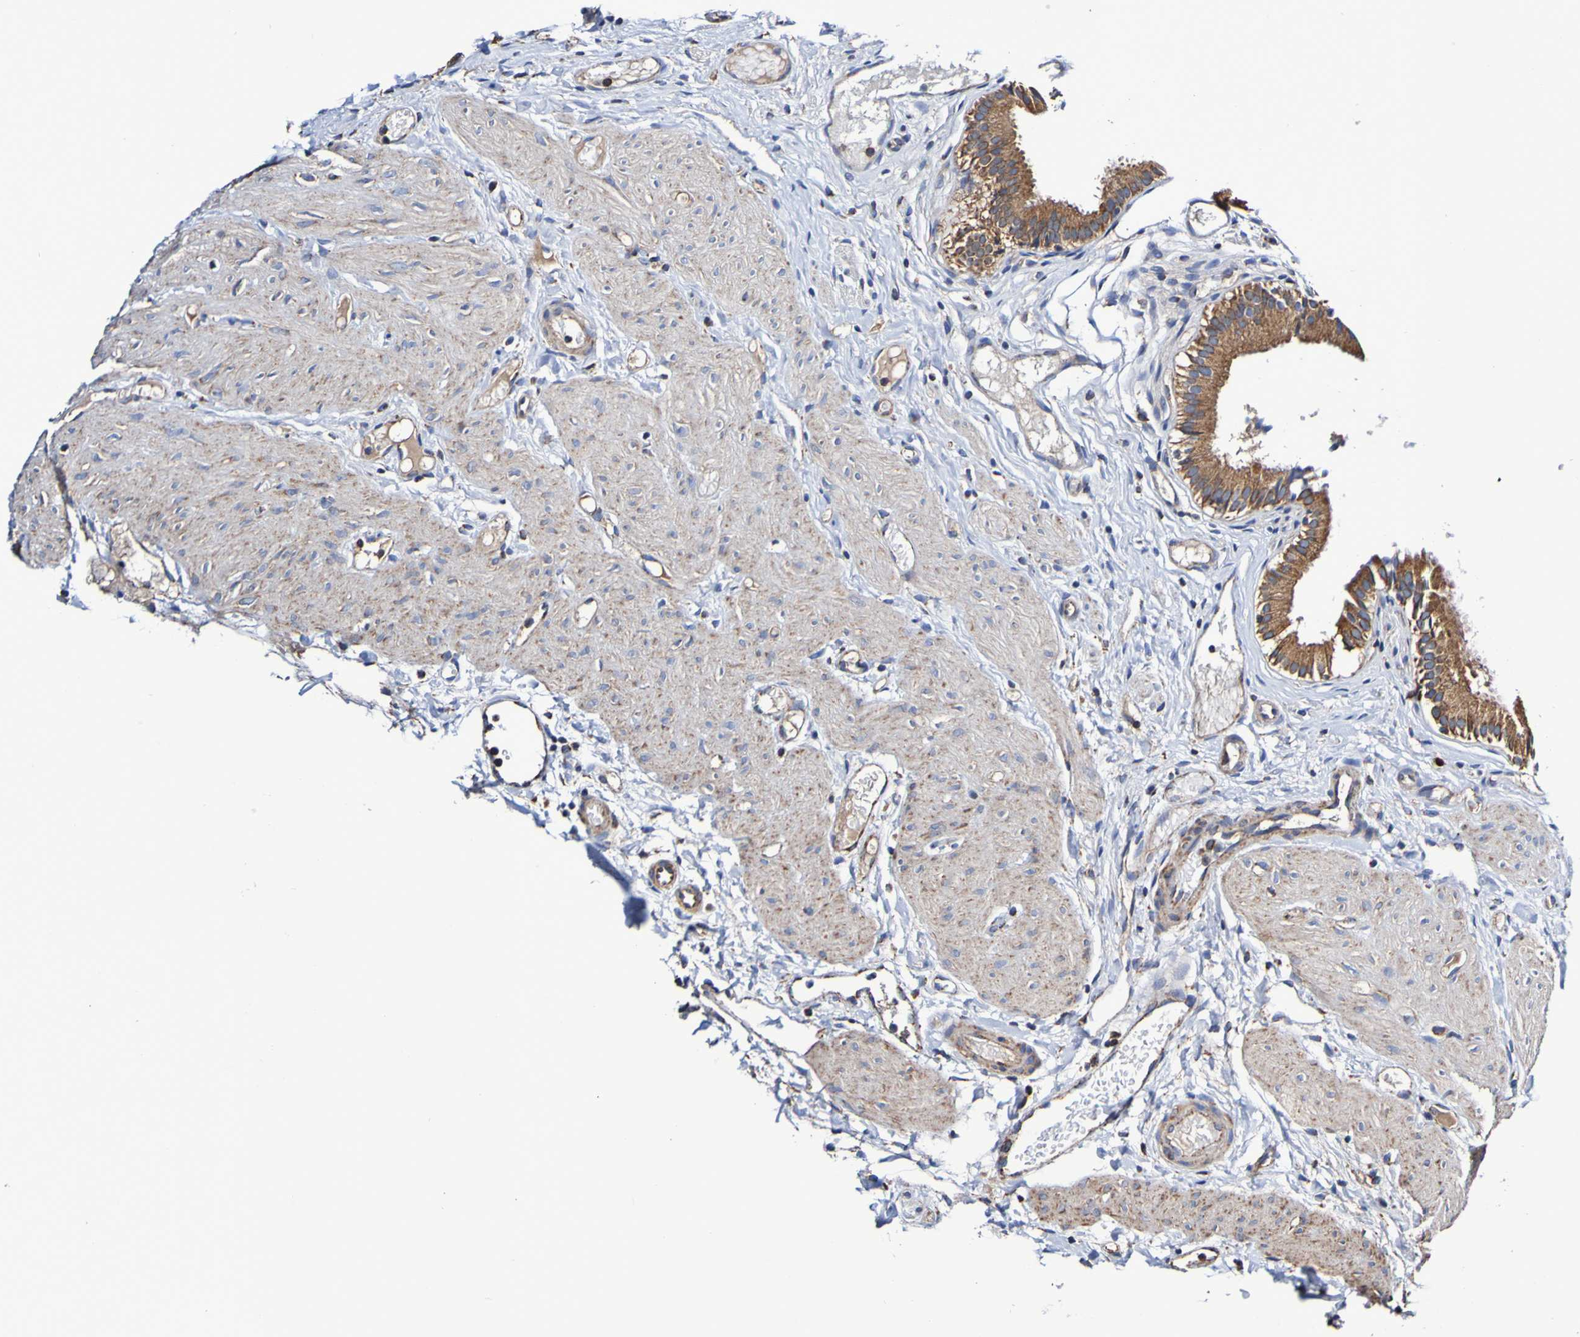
{"staining": {"intensity": "strong", "quantity": ">75%", "location": "cytoplasmic/membranous"}, "tissue": "gallbladder", "cell_type": "Glandular cells", "image_type": "normal", "snomed": [{"axis": "morphology", "description": "Normal tissue, NOS"}, {"axis": "topography", "description": "Gallbladder"}], "caption": "A histopathology image of human gallbladder stained for a protein demonstrates strong cytoplasmic/membranous brown staining in glandular cells. Immunohistochemistry (ihc) stains the protein in brown and the nuclei are stained blue.", "gene": "IL18R1", "patient": {"sex": "female", "age": 26}}